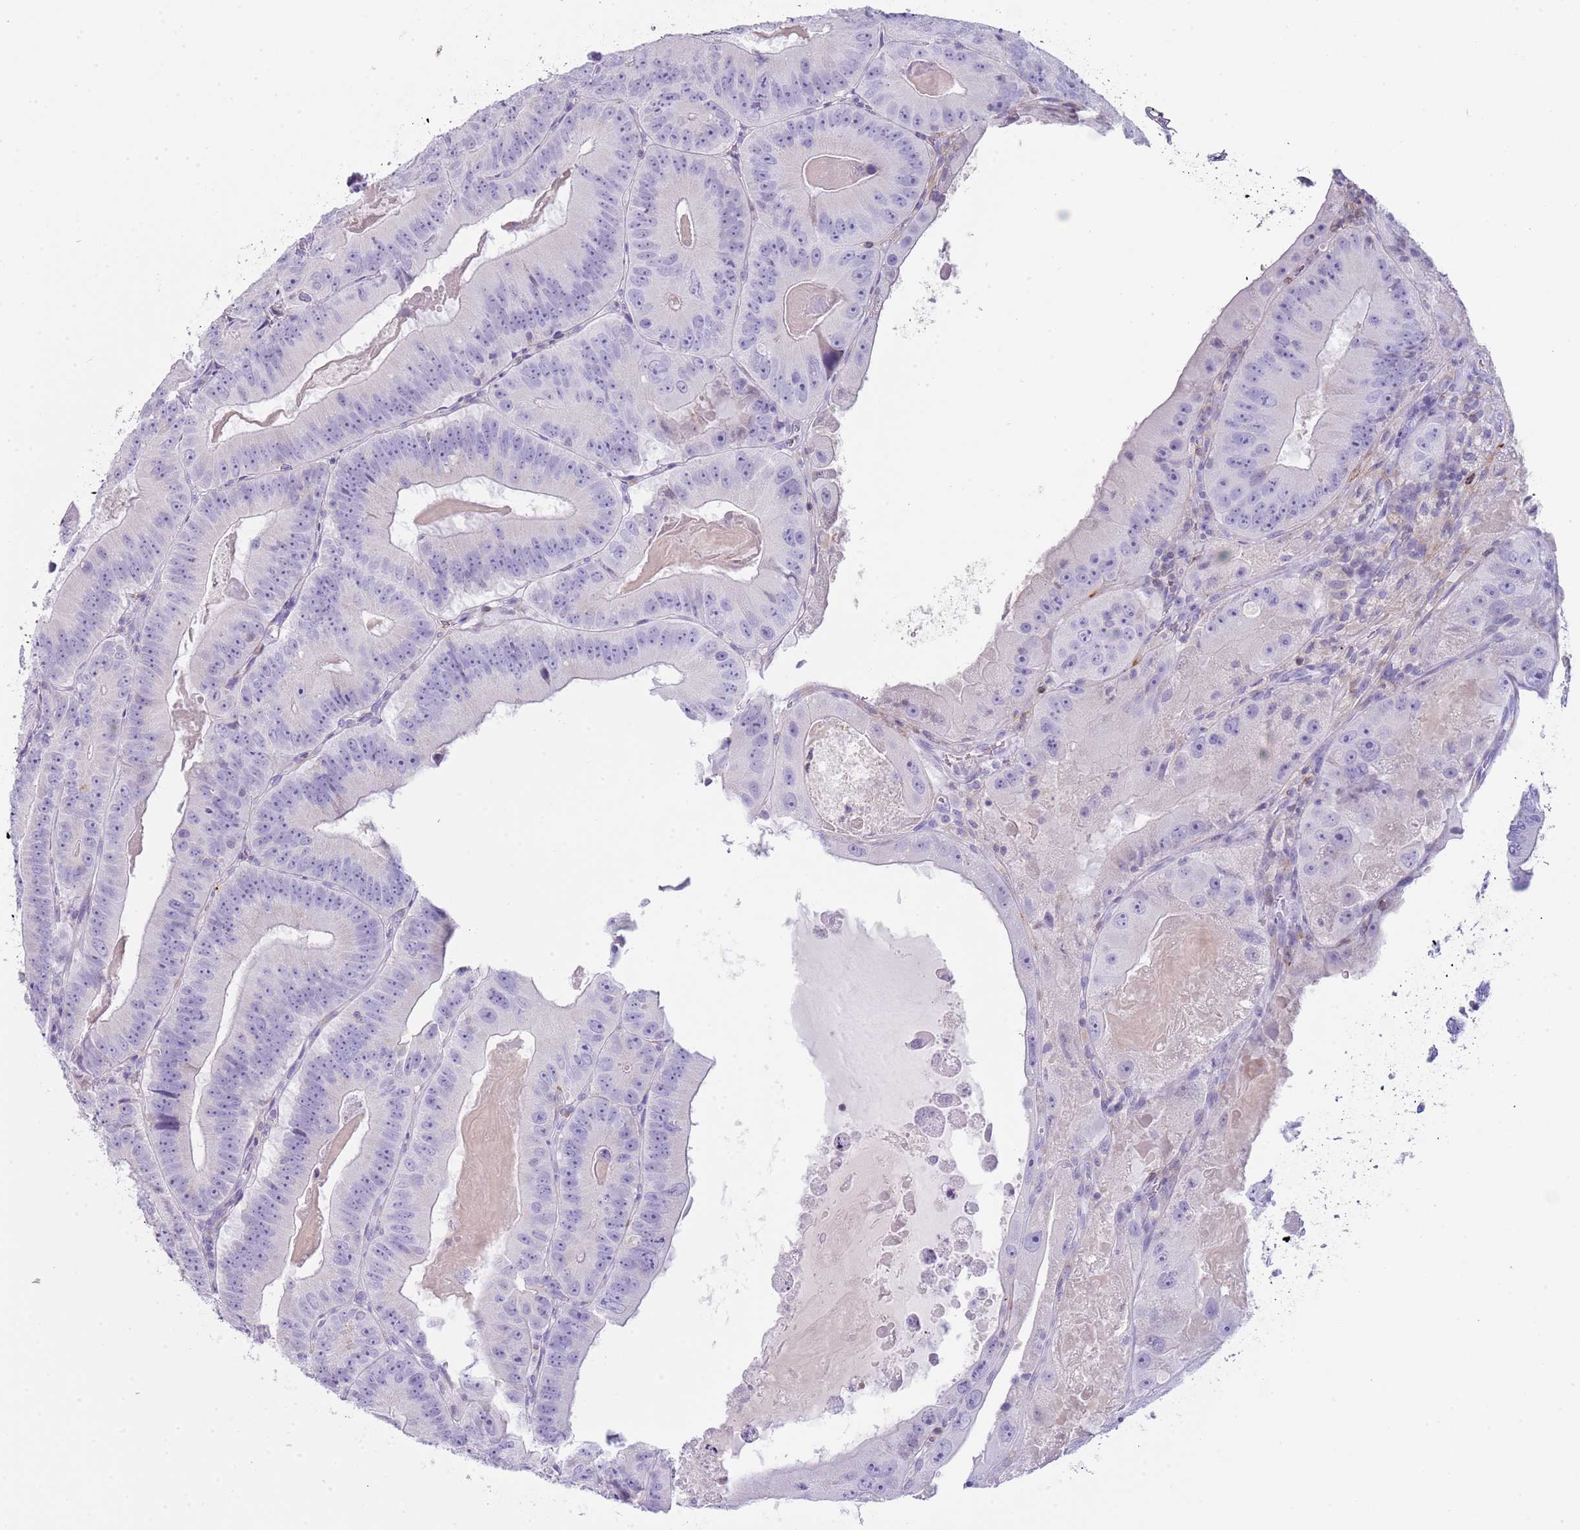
{"staining": {"intensity": "negative", "quantity": "none", "location": "none"}, "tissue": "colorectal cancer", "cell_type": "Tumor cells", "image_type": "cancer", "snomed": [{"axis": "morphology", "description": "Adenocarcinoma, NOS"}, {"axis": "topography", "description": "Colon"}], "caption": "A micrograph of colorectal adenocarcinoma stained for a protein exhibits no brown staining in tumor cells. (Brightfield microscopy of DAB (3,3'-diaminobenzidine) immunohistochemistry at high magnification).", "gene": "NBPF20", "patient": {"sex": "female", "age": 86}}